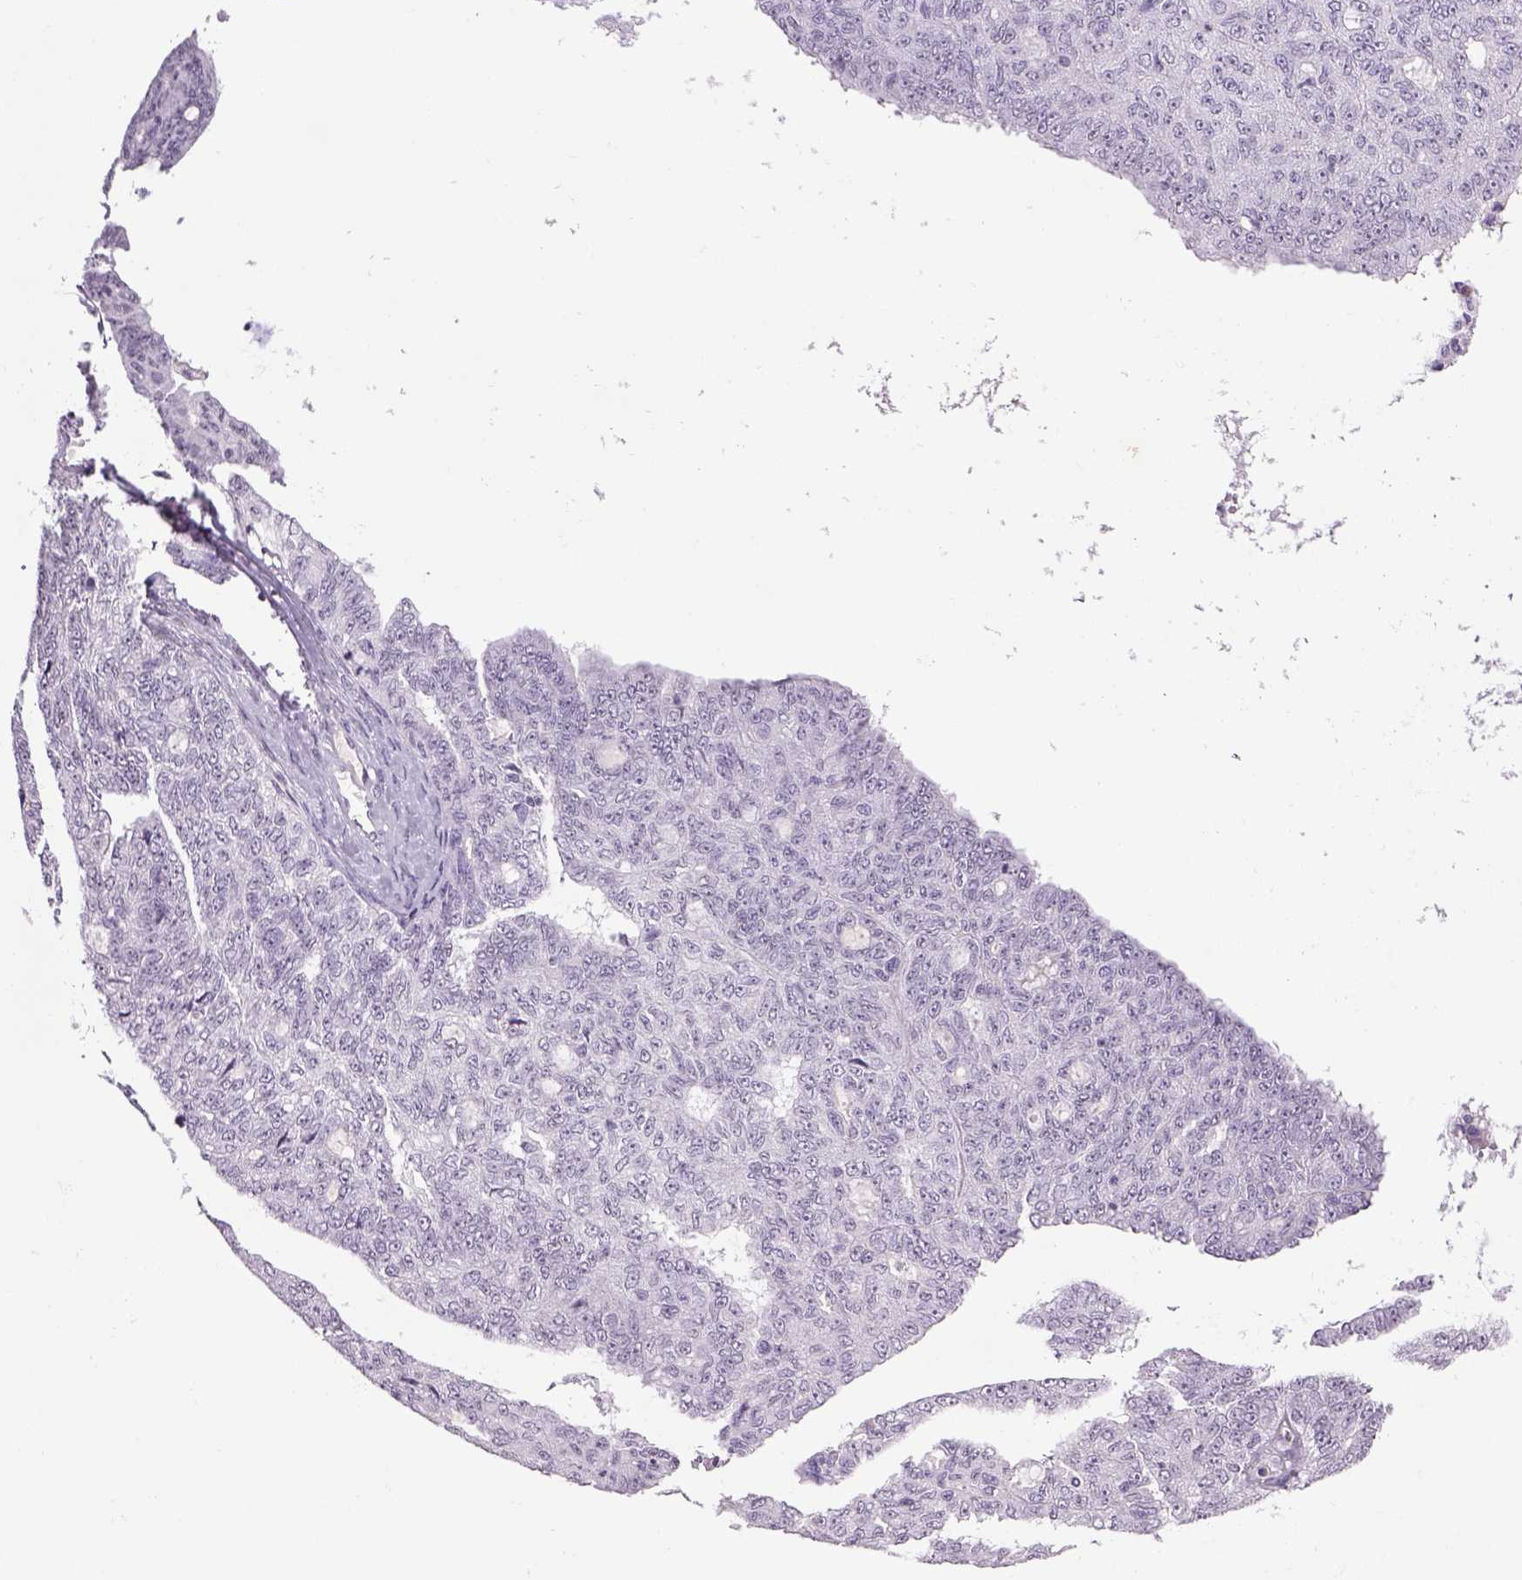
{"staining": {"intensity": "negative", "quantity": "none", "location": "none"}, "tissue": "ovarian cancer", "cell_type": "Tumor cells", "image_type": "cancer", "snomed": [{"axis": "morphology", "description": "Cystadenocarcinoma, serous, NOS"}, {"axis": "topography", "description": "Ovary"}], "caption": "Tumor cells show no significant protein positivity in ovarian cancer (serous cystadenocarcinoma). Brightfield microscopy of IHC stained with DAB (3,3'-diaminobenzidine) (brown) and hematoxylin (blue), captured at high magnification.", "gene": "PRRT1", "patient": {"sex": "female", "age": 71}}